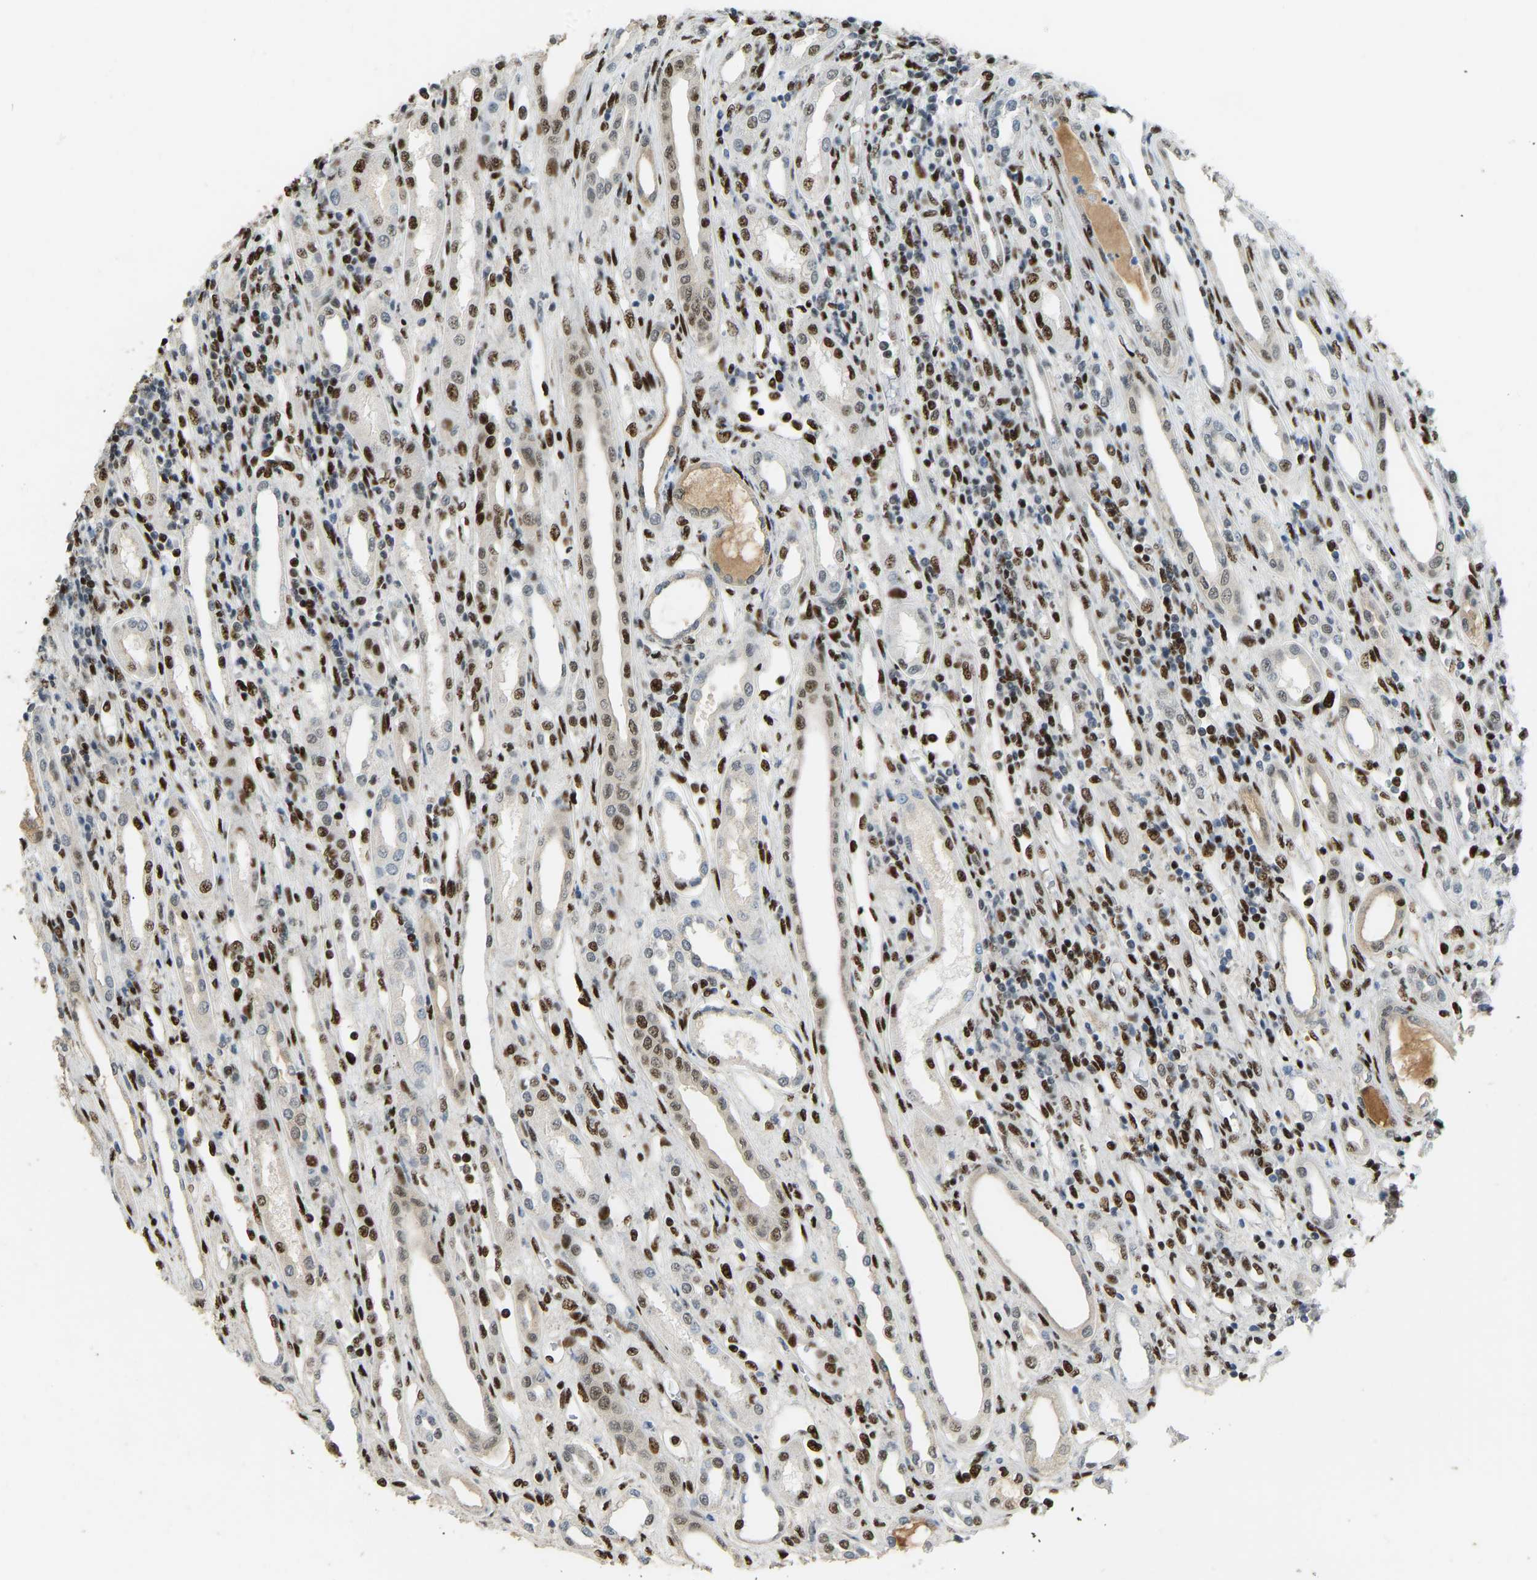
{"staining": {"intensity": "strong", "quantity": ">75%", "location": "nuclear"}, "tissue": "renal cancer", "cell_type": "Tumor cells", "image_type": "cancer", "snomed": [{"axis": "morphology", "description": "Adenocarcinoma, NOS"}, {"axis": "topography", "description": "Kidney"}], "caption": "A micrograph showing strong nuclear positivity in approximately >75% of tumor cells in renal cancer (adenocarcinoma), as visualized by brown immunohistochemical staining.", "gene": "FOXK1", "patient": {"sex": "female", "age": 54}}